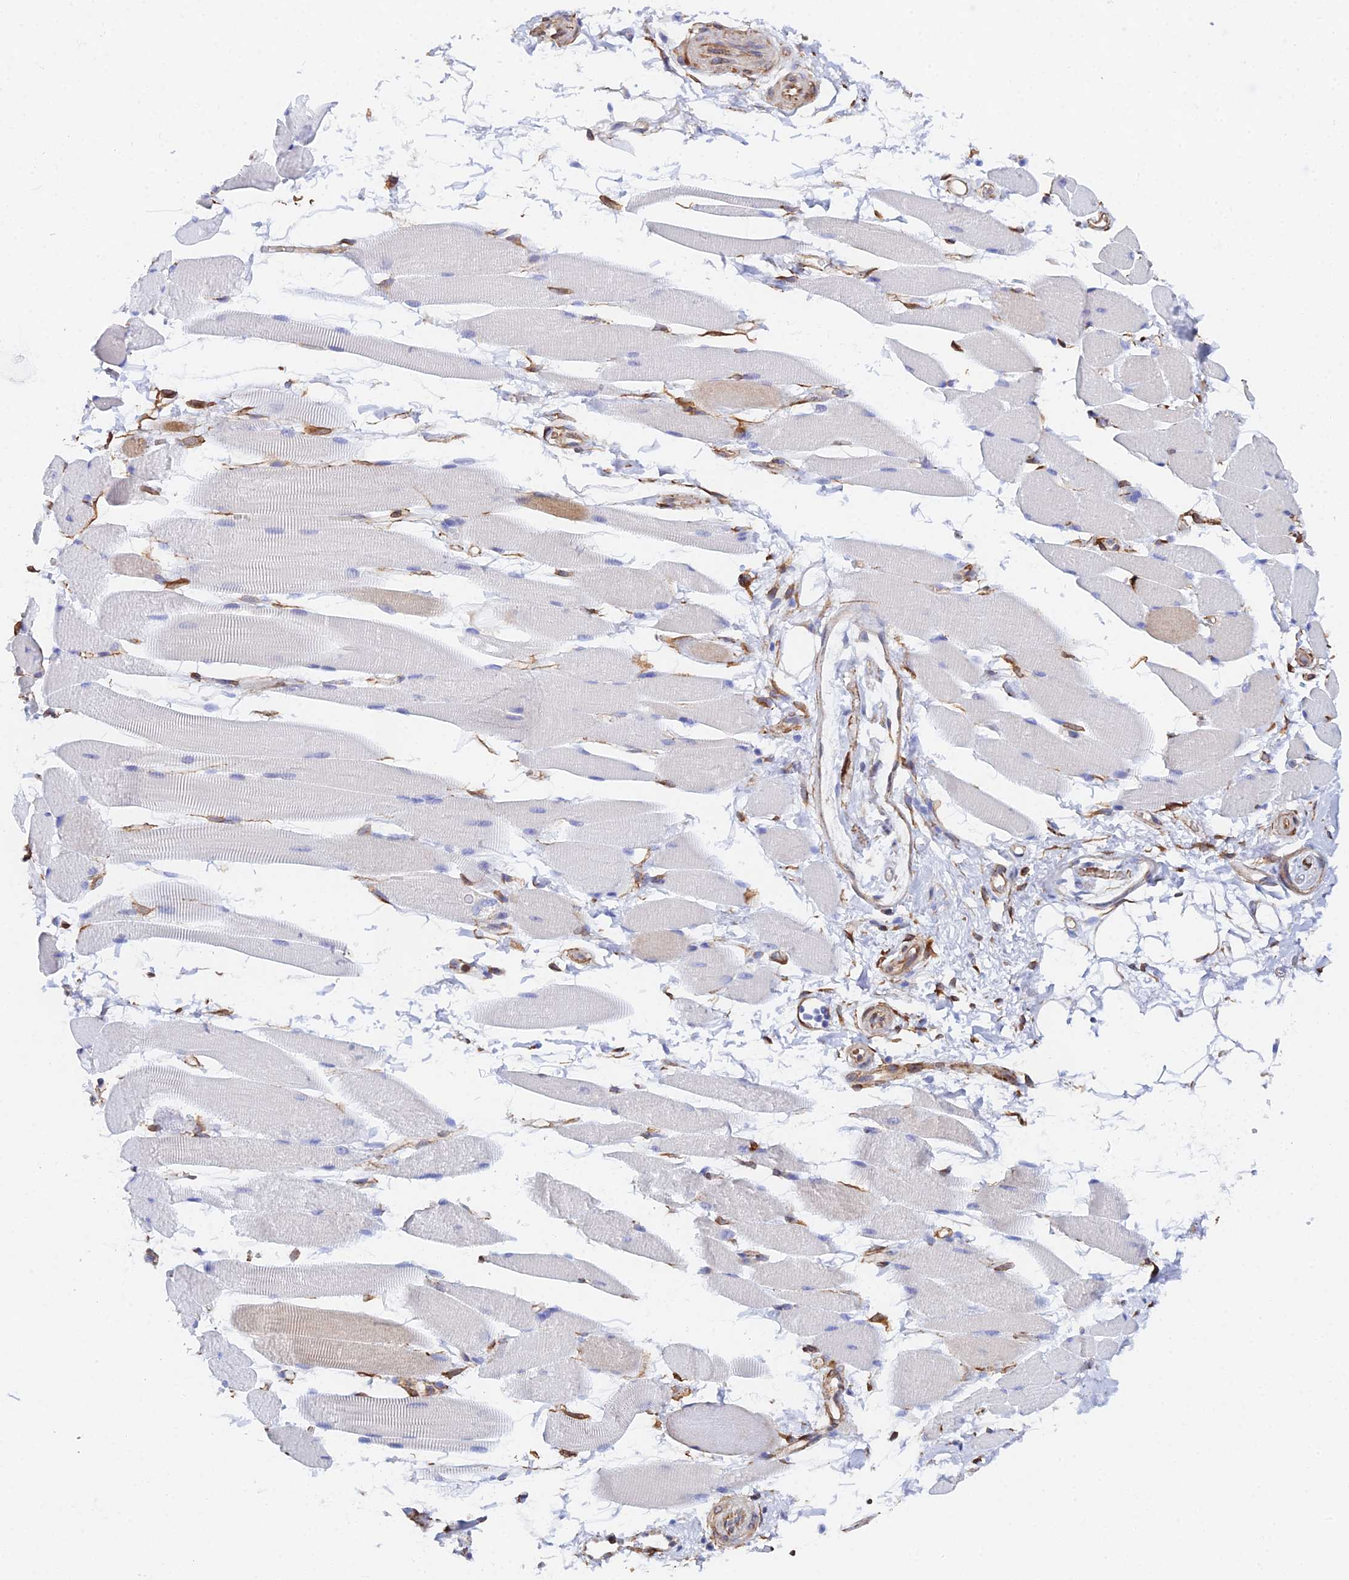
{"staining": {"intensity": "weak", "quantity": "<25%", "location": "cytoplasmic/membranous"}, "tissue": "skeletal muscle", "cell_type": "Myocytes", "image_type": "normal", "snomed": [{"axis": "morphology", "description": "Normal tissue, NOS"}, {"axis": "topography", "description": "Skeletal muscle"}, {"axis": "topography", "description": "Oral tissue"}, {"axis": "topography", "description": "Peripheral nerve tissue"}], "caption": "DAB immunohistochemical staining of normal skeletal muscle displays no significant positivity in myocytes. (DAB (3,3'-diaminobenzidine) IHC visualized using brightfield microscopy, high magnification).", "gene": "MXRA7", "patient": {"sex": "female", "age": 84}}